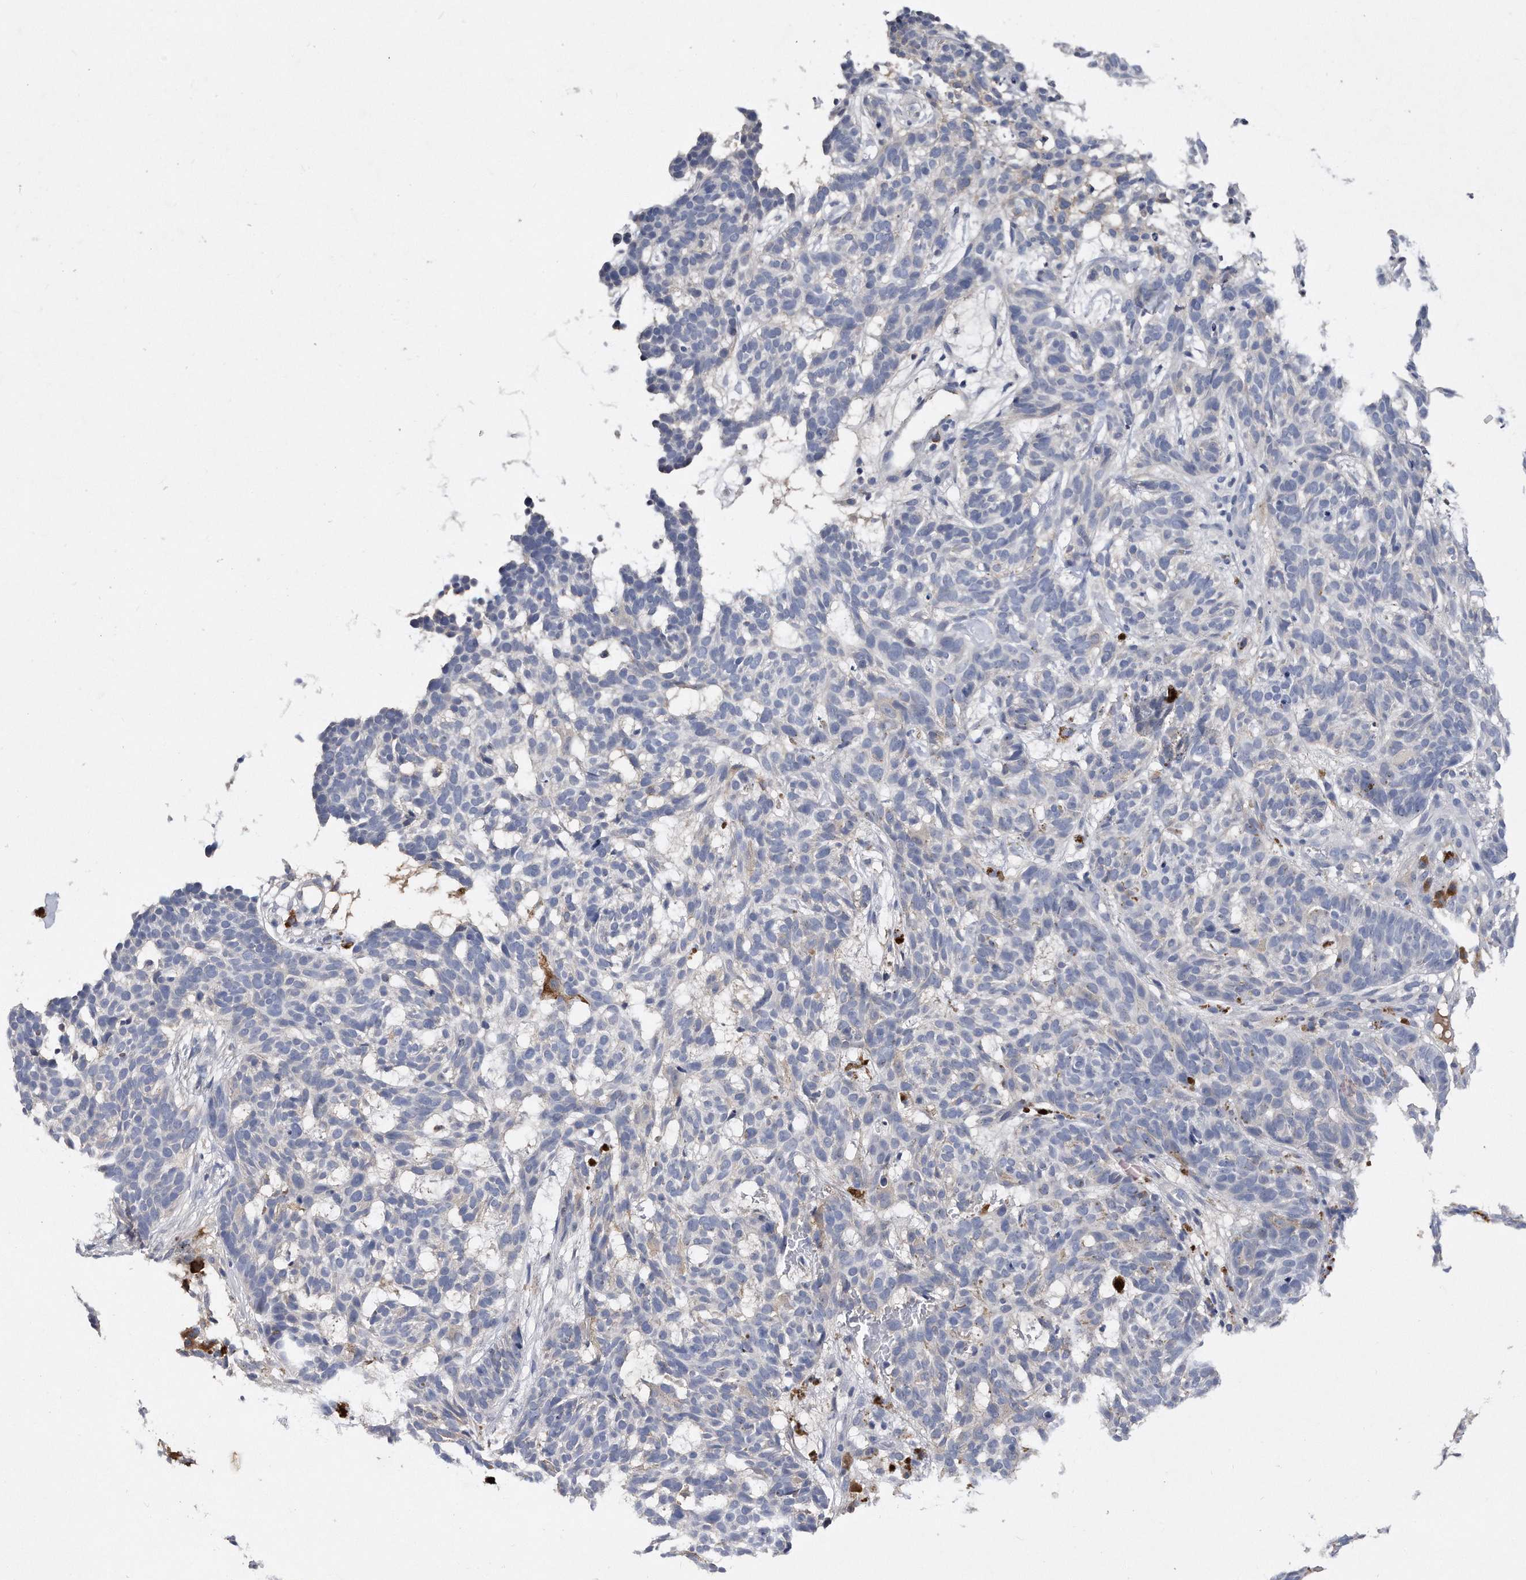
{"staining": {"intensity": "negative", "quantity": "none", "location": "none"}, "tissue": "skin cancer", "cell_type": "Tumor cells", "image_type": "cancer", "snomed": [{"axis": "morphology", "description": "Basal cell carcinoma"}, {"axis": "topography", "description": "Skin"}], "caption": "Immunohistochemistry (IHC) of skin cancer displays no expression in tumor cells.", "gene": "ASNS", "patient": {"sex": "male", "age": 85}}